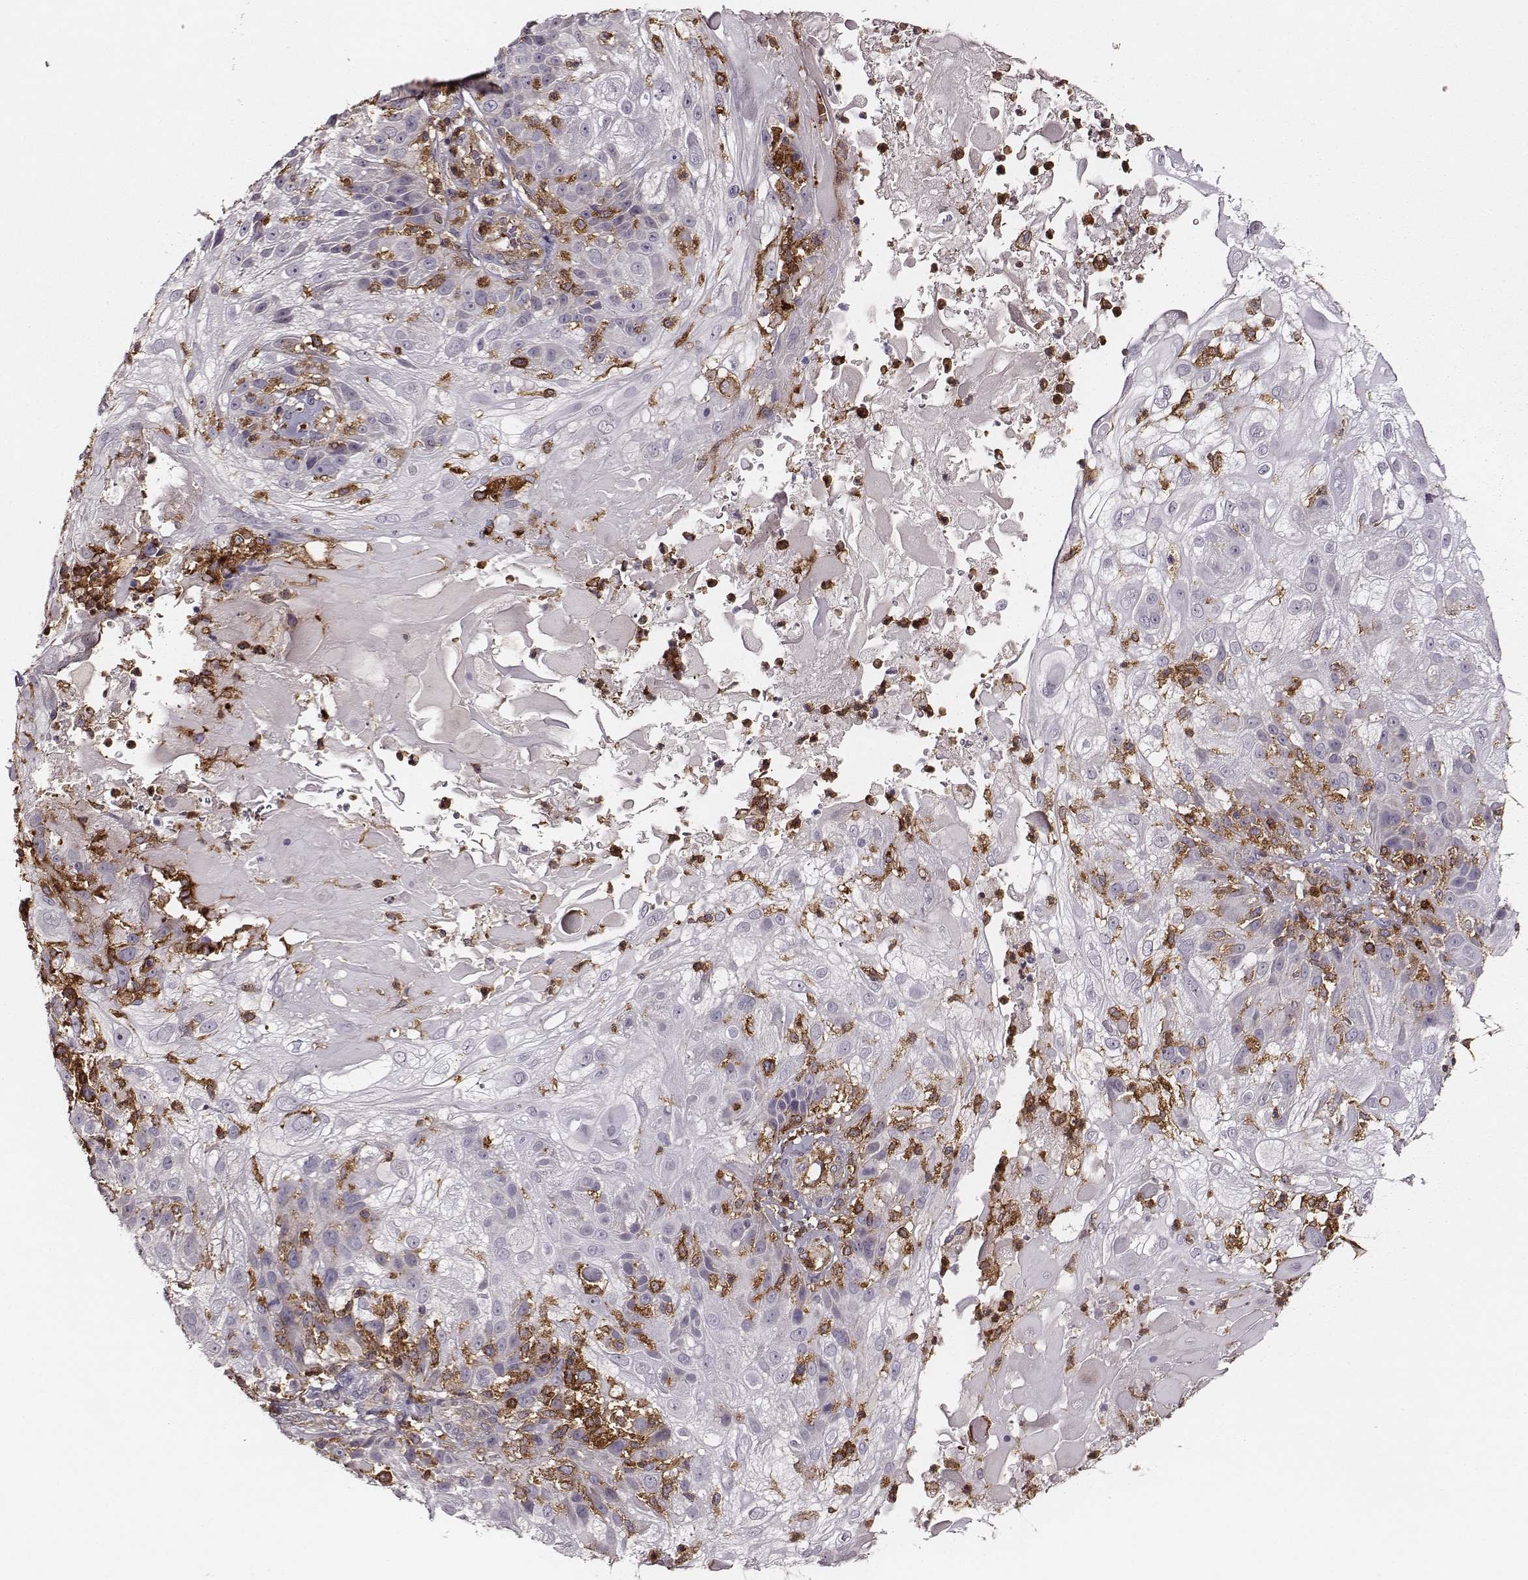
{"staining": {"intensity": "negative", "quantity": "none", "location": "none"}, "tissue": "skin cancer", "cell_type": "Tumor cells", "image_type": "cancer", "snomed": [{"axis": "morphology", "description": "Normal tissue, NOS"}, {"axis": "morphology", "description": "Squamous cell carcinoma, NOS"}, {"axis": "topography", "description": "Skin"}], "caption": "Tumor cells are negative for protein expression in human squamous cell carcinoma (skin).", "gene": "ZYX", "patient": {"sex": "female", "age": 83}}